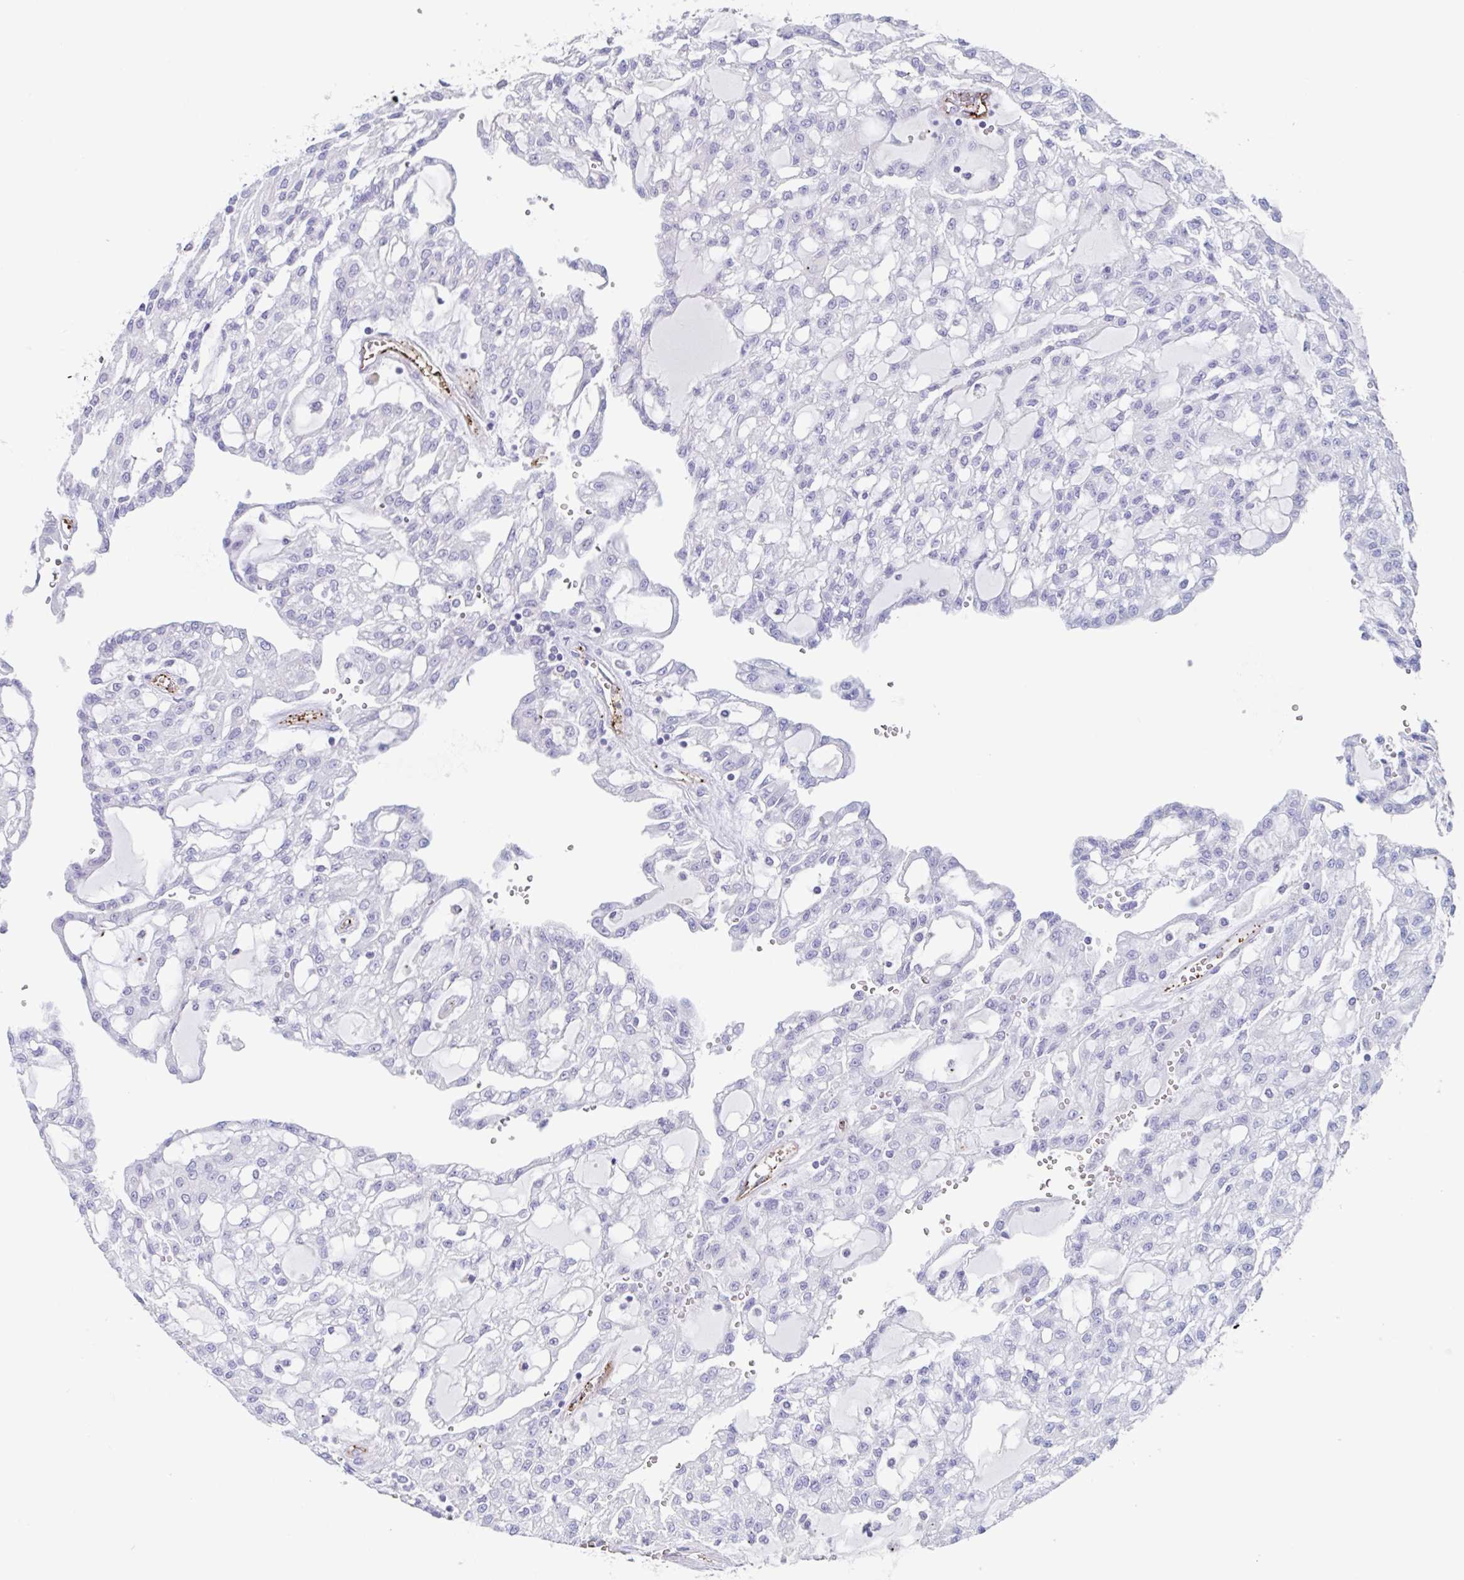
{"staining": {"intensity": "negative", "quantity": "none", "location": "none"}, "tissue": "renal cancer", "cell_type": "Tumor cells", "image_type": "cancer", "snomed": [{"axis": "morphology", "description": "Adenocarcinoma, NOS"}, {"axis": "topography", "description": "Kidney"}], "caption": "This micrograph is of renal adenocarcinoma stained with immunohistochemistry to label a protein in brown with the nuclei are counter-stained blue. There is no staining in tumor cells.", "gene": "EHD4", "patient": {"sex": "male", "age": 63}}